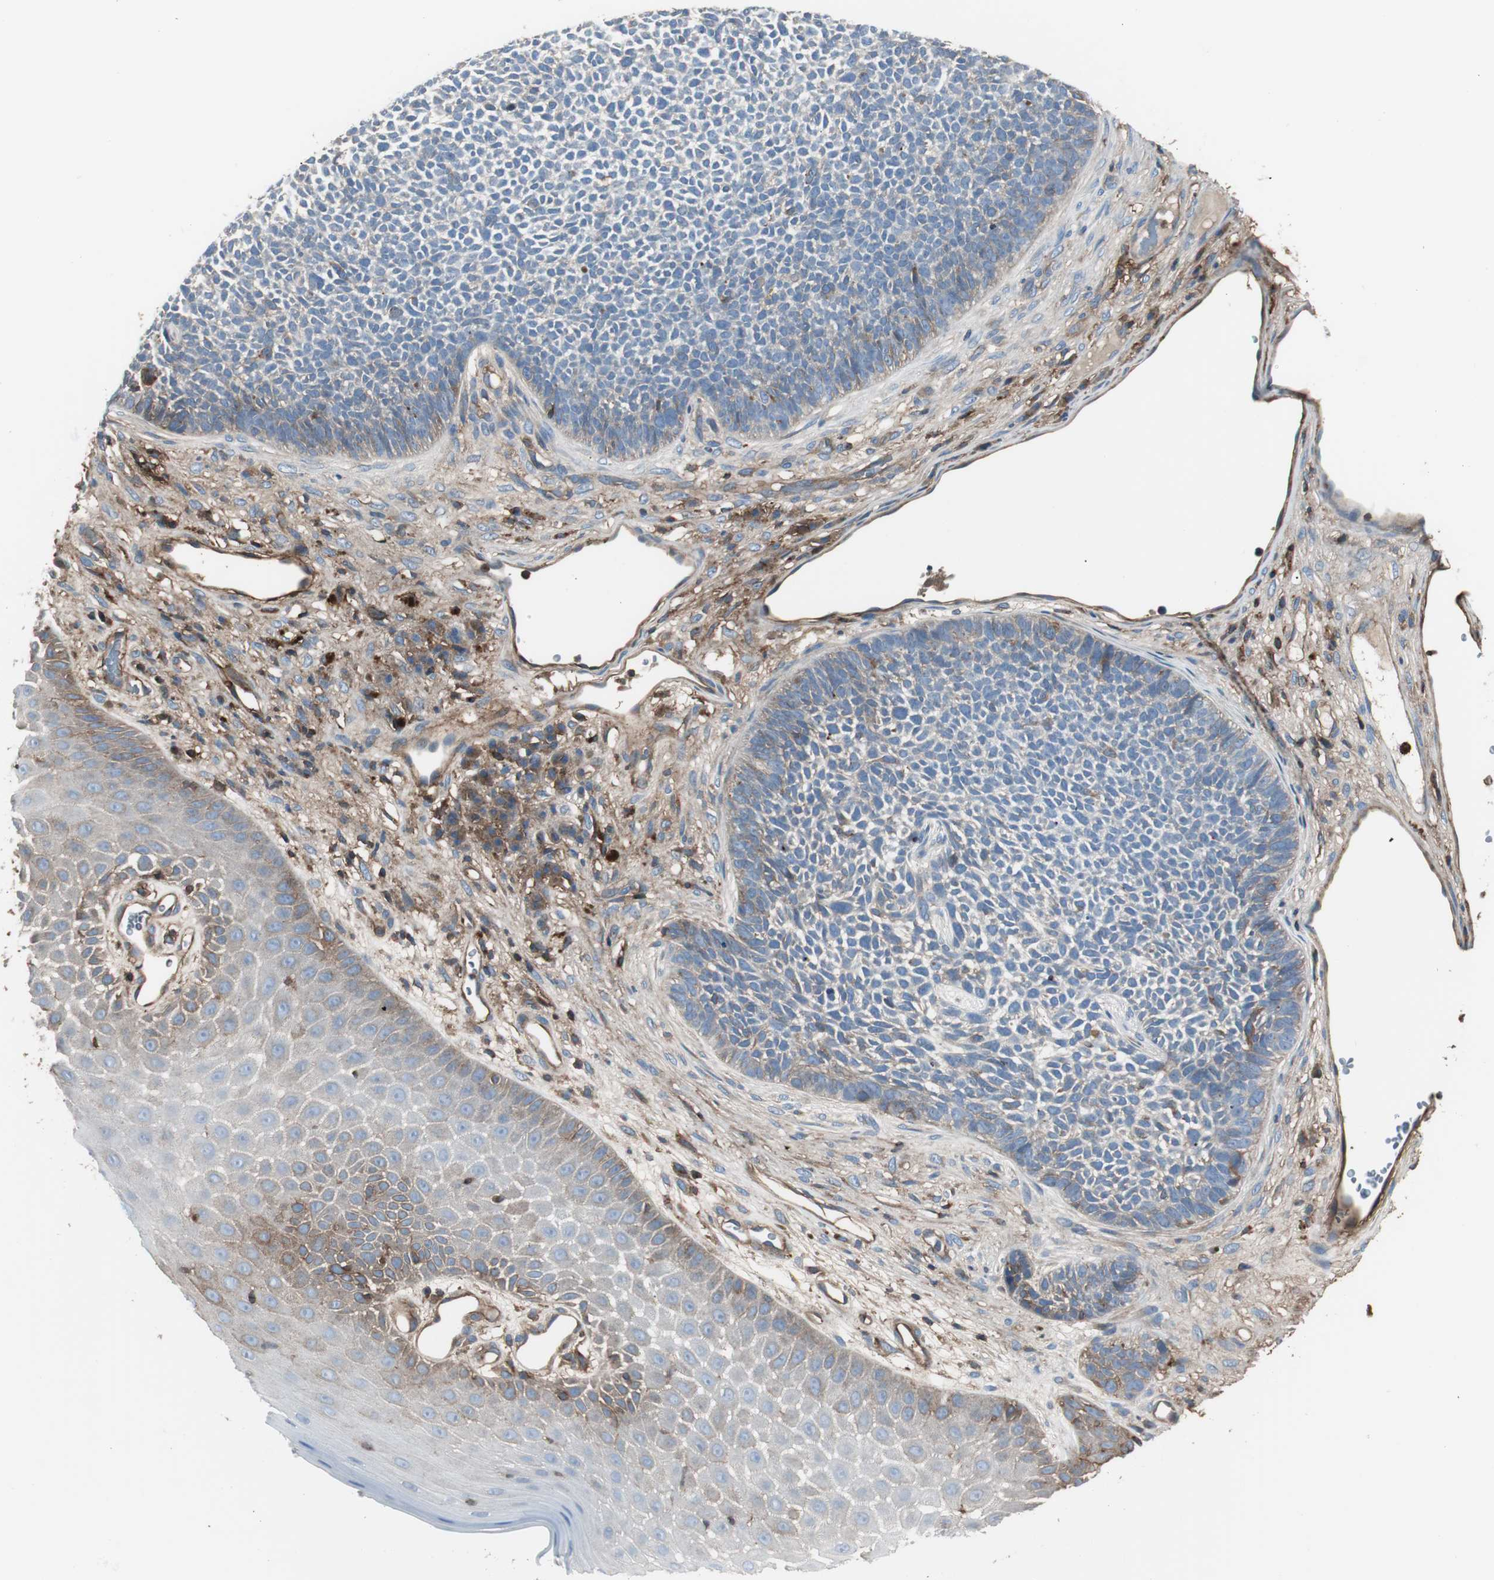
{"staining": {"intensity": "moderate", "quantity": "<25%", "location": "cytoplasmic/membranous"}, "tissue": "skin cancer", "cell_type": "Tumor cells", "image_type": "cancer", "snomed": [{"axis": "morphology", "description": "Basal cell carcinoma"}, {"axis": "topography", "description": "Skin"}], "caption": "IHC staining of basal cell carcinoma (skin), which reveals low levels of moderate cytoplasmic/membranous expression in approximately <25% of tumor cells indicating moderate cytoplasmic/membranous protein expression. The staining was performed using DAB (3,3'-diaminobenzidine) (brown) for protein detection and nuclei were counterstained in hematoxylin (blue).", "gene": "B2M", "patient": {"sex": "female", "age": 84}}